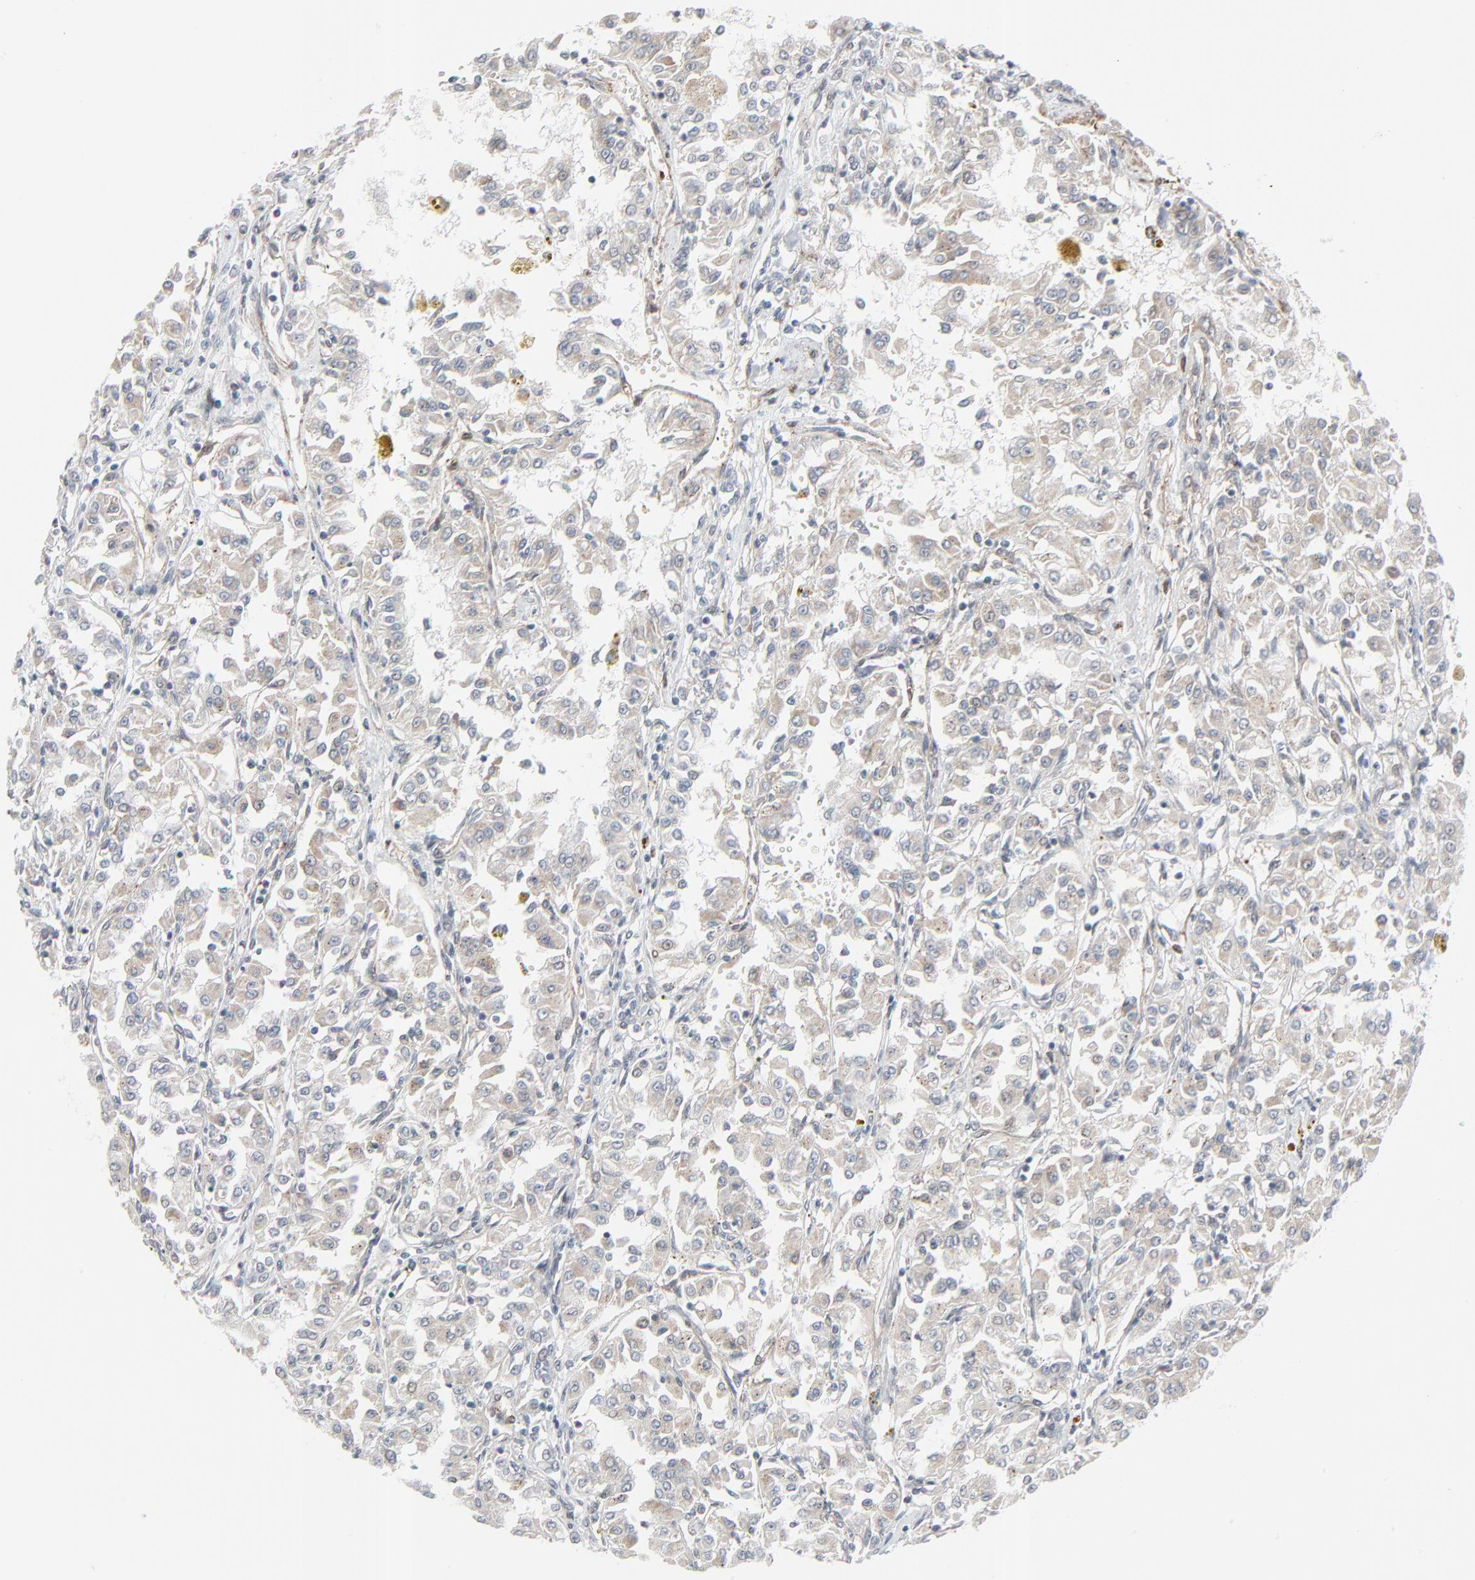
{"staining": {"intensity": "negative", "quantity": "none", "location": "none"}, "tissue": "renal cancer", "cell_type": "Tumor cells", "image_type": "cancer", "snomed": [{"axis": "morphology", "description": "Adenocarcinoma, NOS"}, {"axis": "topography", "description": "Kidney"}], "caption": "IHC of human renal cancer exhibits no staining in tumor cells.", "gene": "NEUROD1", "patient": {"sex": "male", "age": 78}}